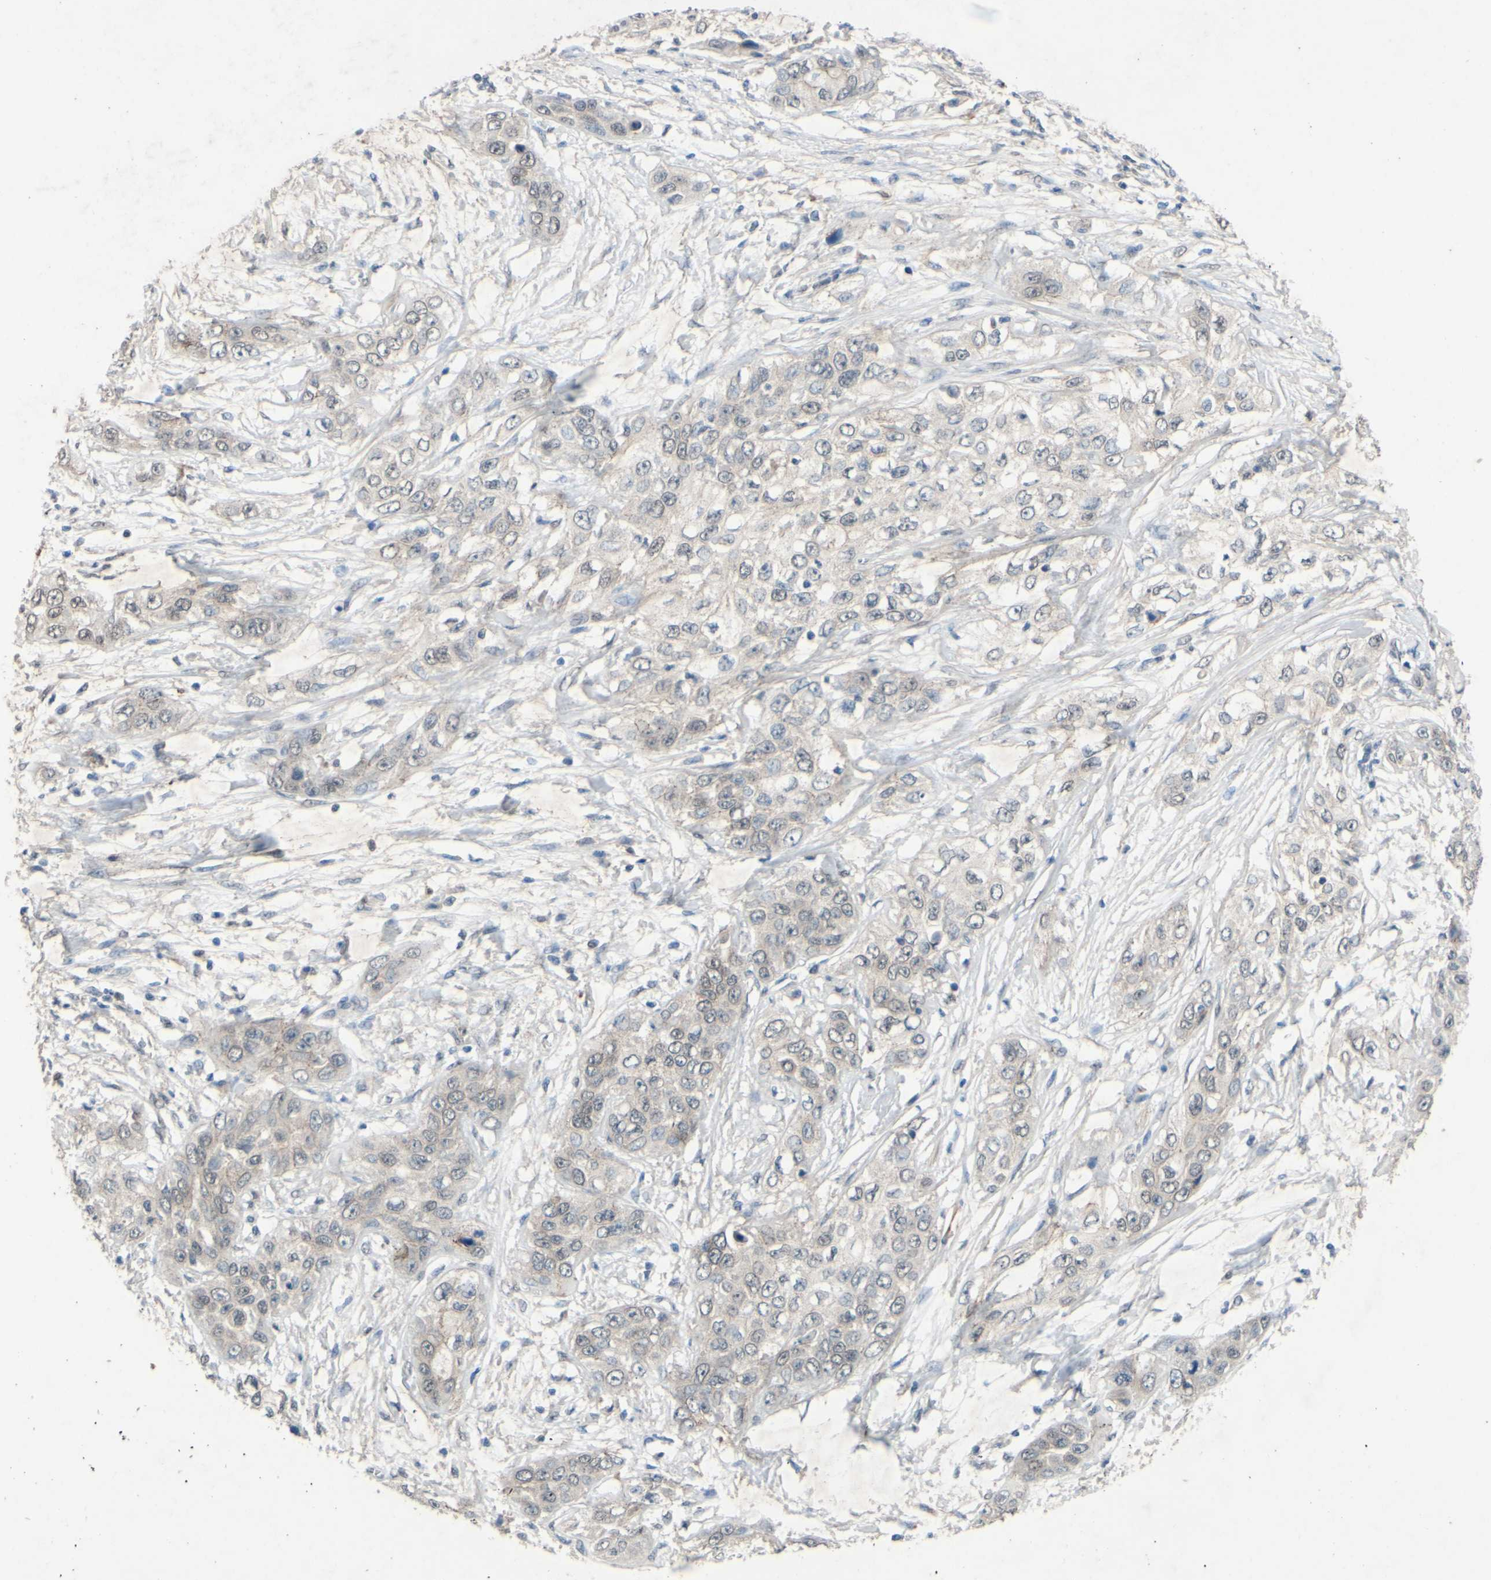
{"staining": {"intensity": "weak", "quantity": ">75%", "location": "cytoplasmic/membranous"}, "tissue": "pancreatic cancer", "cell_type": "Tumor cells", "image_type": "cancer", "snomed": [{"axis": "morphology", "description": "Adenocarcinoma, NOS"}, {"axis": "topography", "description": "Pancreas"}], "caption": "Approximately >75% of tumor cells in pancreatic adenocarcinoma reveal weak cytoplasmic/membranous protein expression as visualized by brown immunohistochemical staining.", "gene": "CDCP1", "patient": {"sex": "female", "age": 70}}